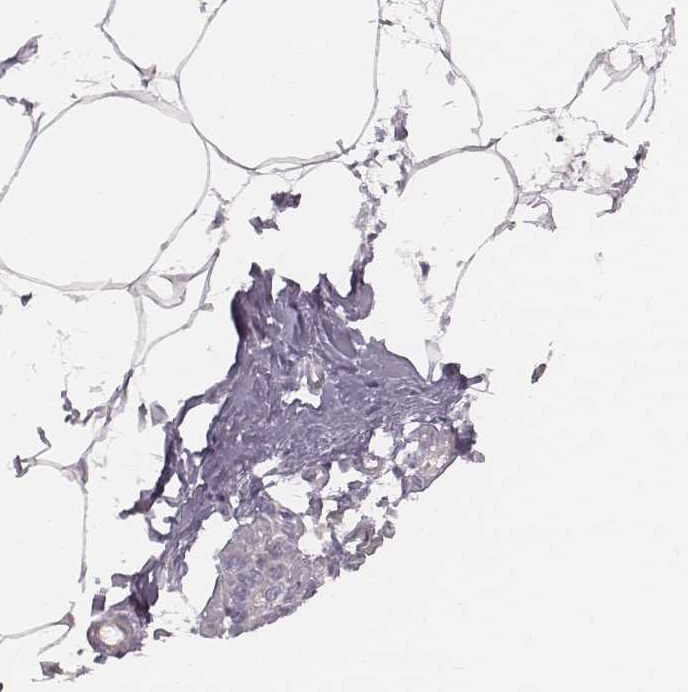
{"staining": {"intensity": "negative", "quantity": "none", "location": "none"}, "tissue": "breast", "cell_type": "Adipocytes", "image_type": "normal", "snomed": [{"axis": "morphology", "description": "Normal tissue, NOS"}, {"axis": "topography", "description": "Breast"}], "caption": "Immunohistochemistry (IHC) photomicrograph of normal breast stained for a protein (brown), which displays no positivity in adipocytes.", "gene": "S100Z", "patient": {"sex": "female", "age": 45}}